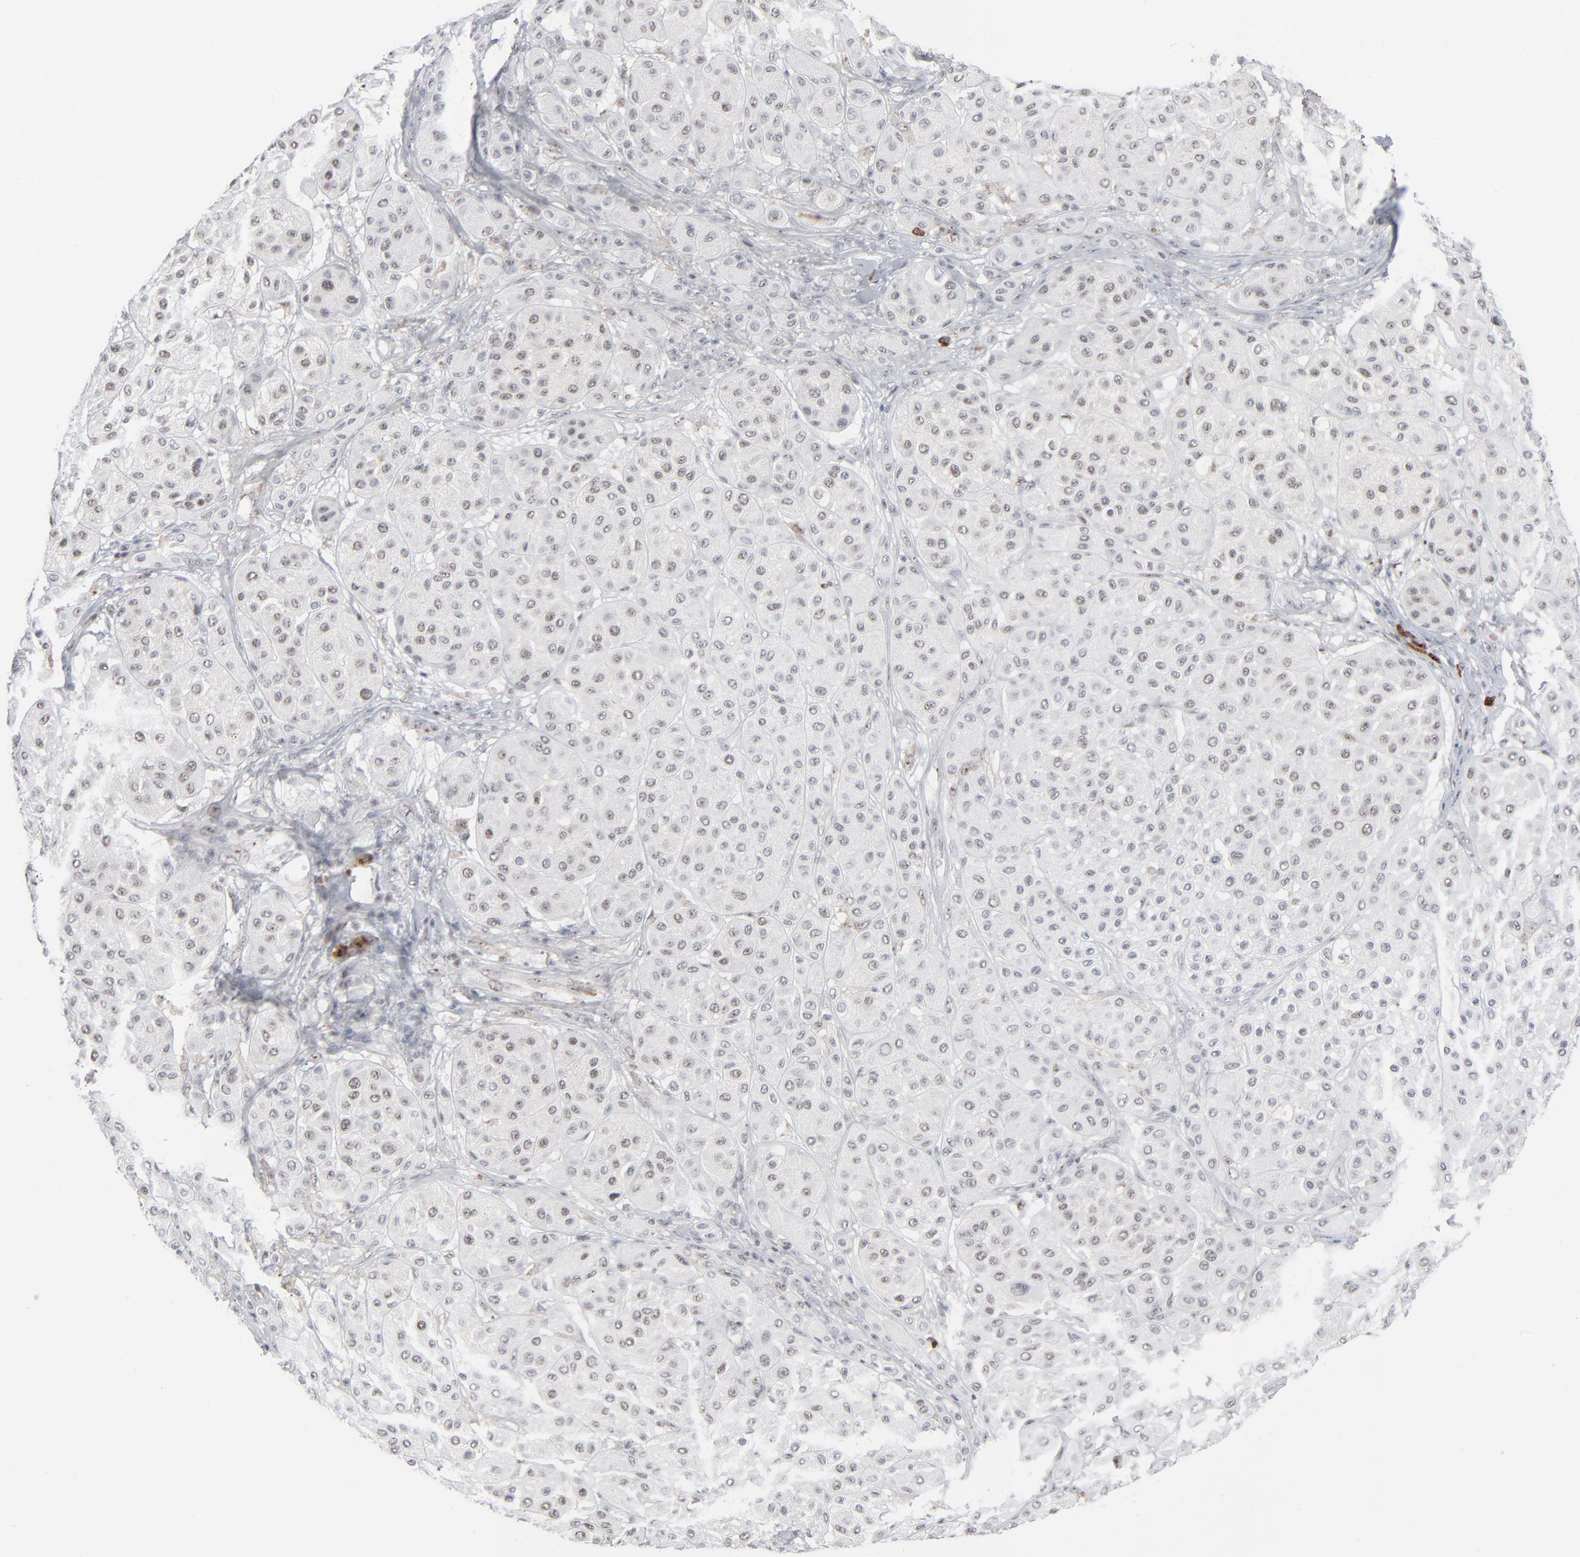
{"staining": {"intensity": "weak", "quantity": "<25%", "location": "nuclear"}, "tissue": "melanoma", "cell_type": "Tumor cells", "image_type": "cancer", "snomed": [{"axis": "morphology", "description": "Normal tissue, NOS"}, {"axis": "morphology", "description": "Malignant melanoma, Metastatic site"}, {"axis": "topography", "description": "Skin"}], "caption": "This is an IHC image of human melanoma. There is no staining in tumor cells.", "gene": "MPHOSPH6", "patient": {"sex": "male", "age": 41}}